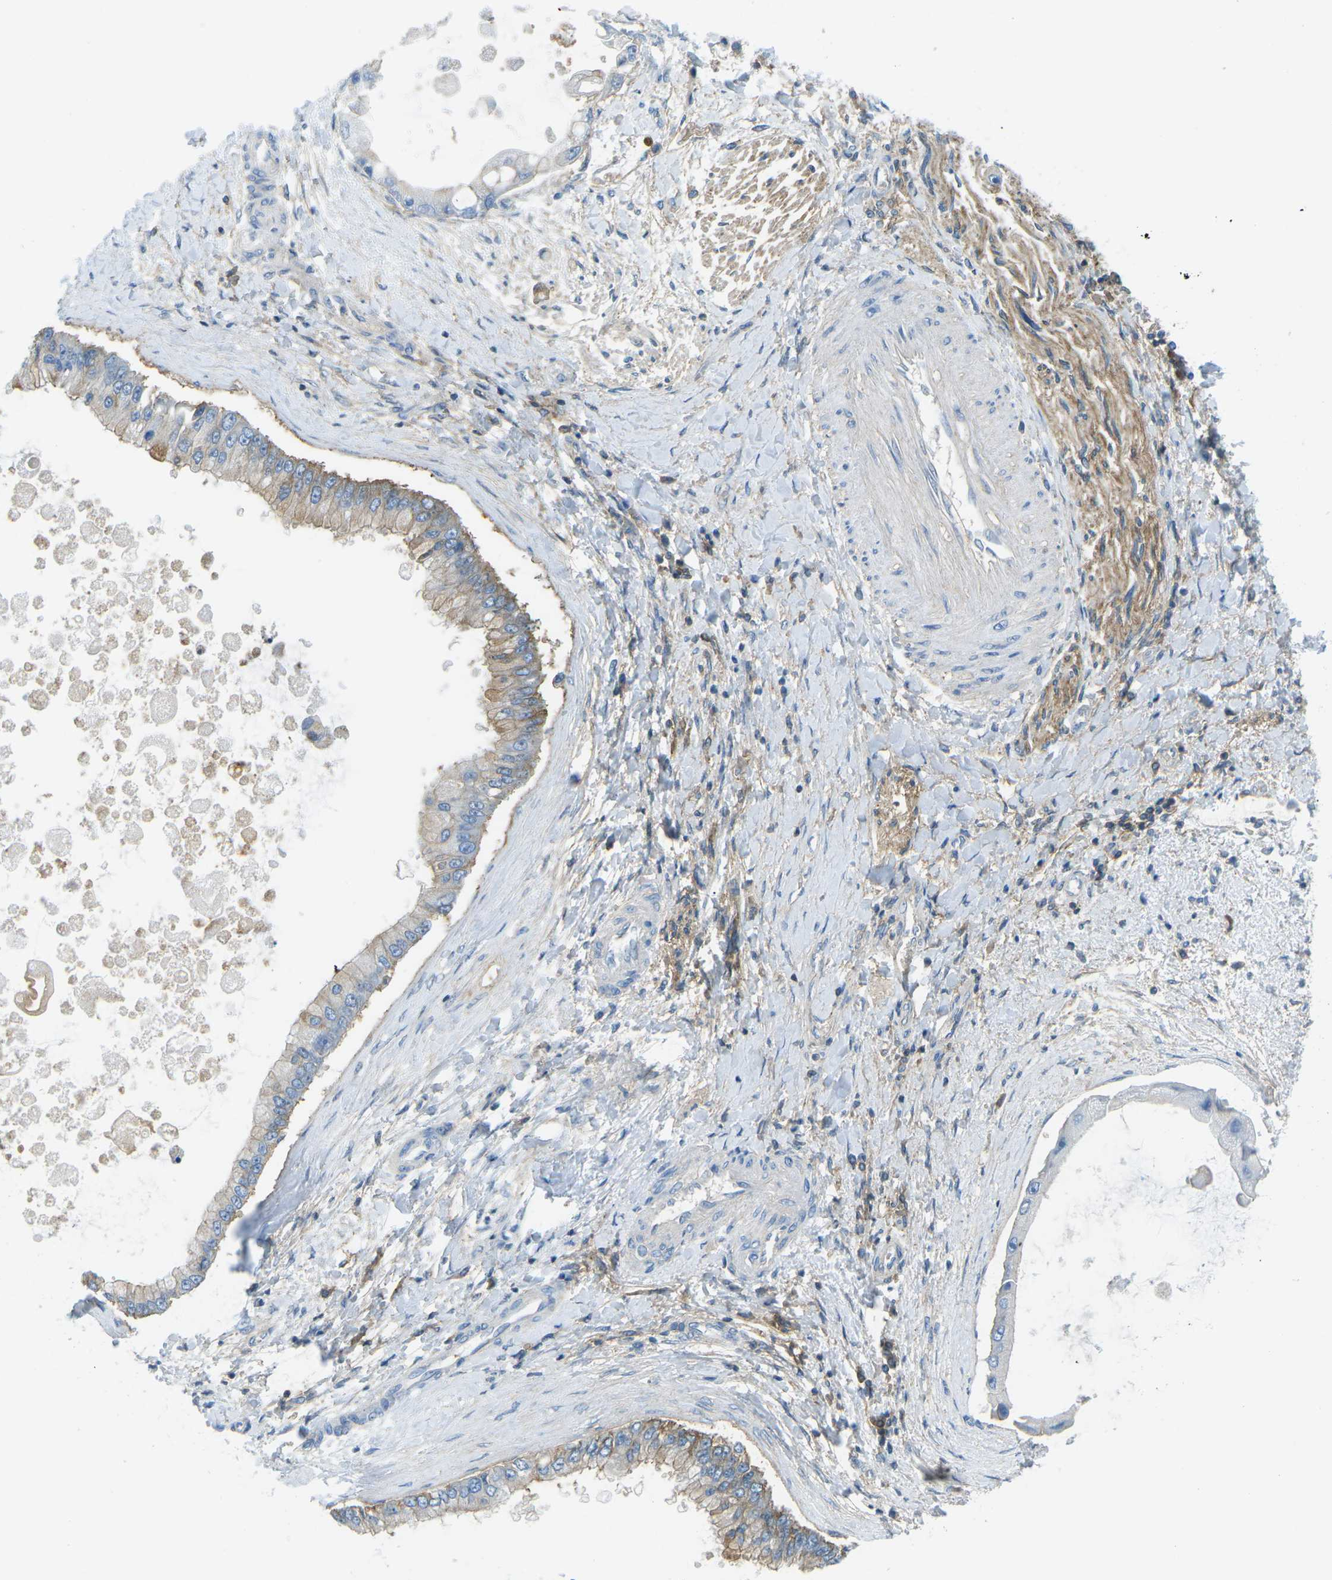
{"staining": {"intensity": "weak", "quantity": "25%-75%", "location": "cytoplasmic/membranous"}, "tissue": "liver cancer", "cell_type": "Tumor cells", "image_type": "cancer", "snomed": [{"axis": "morphology", "description": "Cholangiocarcinoma"}, {"axis": "topography", "description": "Liver"}], "caption": "IHC image of human liver cancer (cholangiocarcinoma) stained for a protein (brown), which reveals low levels of weak cytoplasmic/membranous expression in approximately 25%-75% of tumor cells.", "gene": "CD47", "patient": {"sex": "male", "age": 50}}